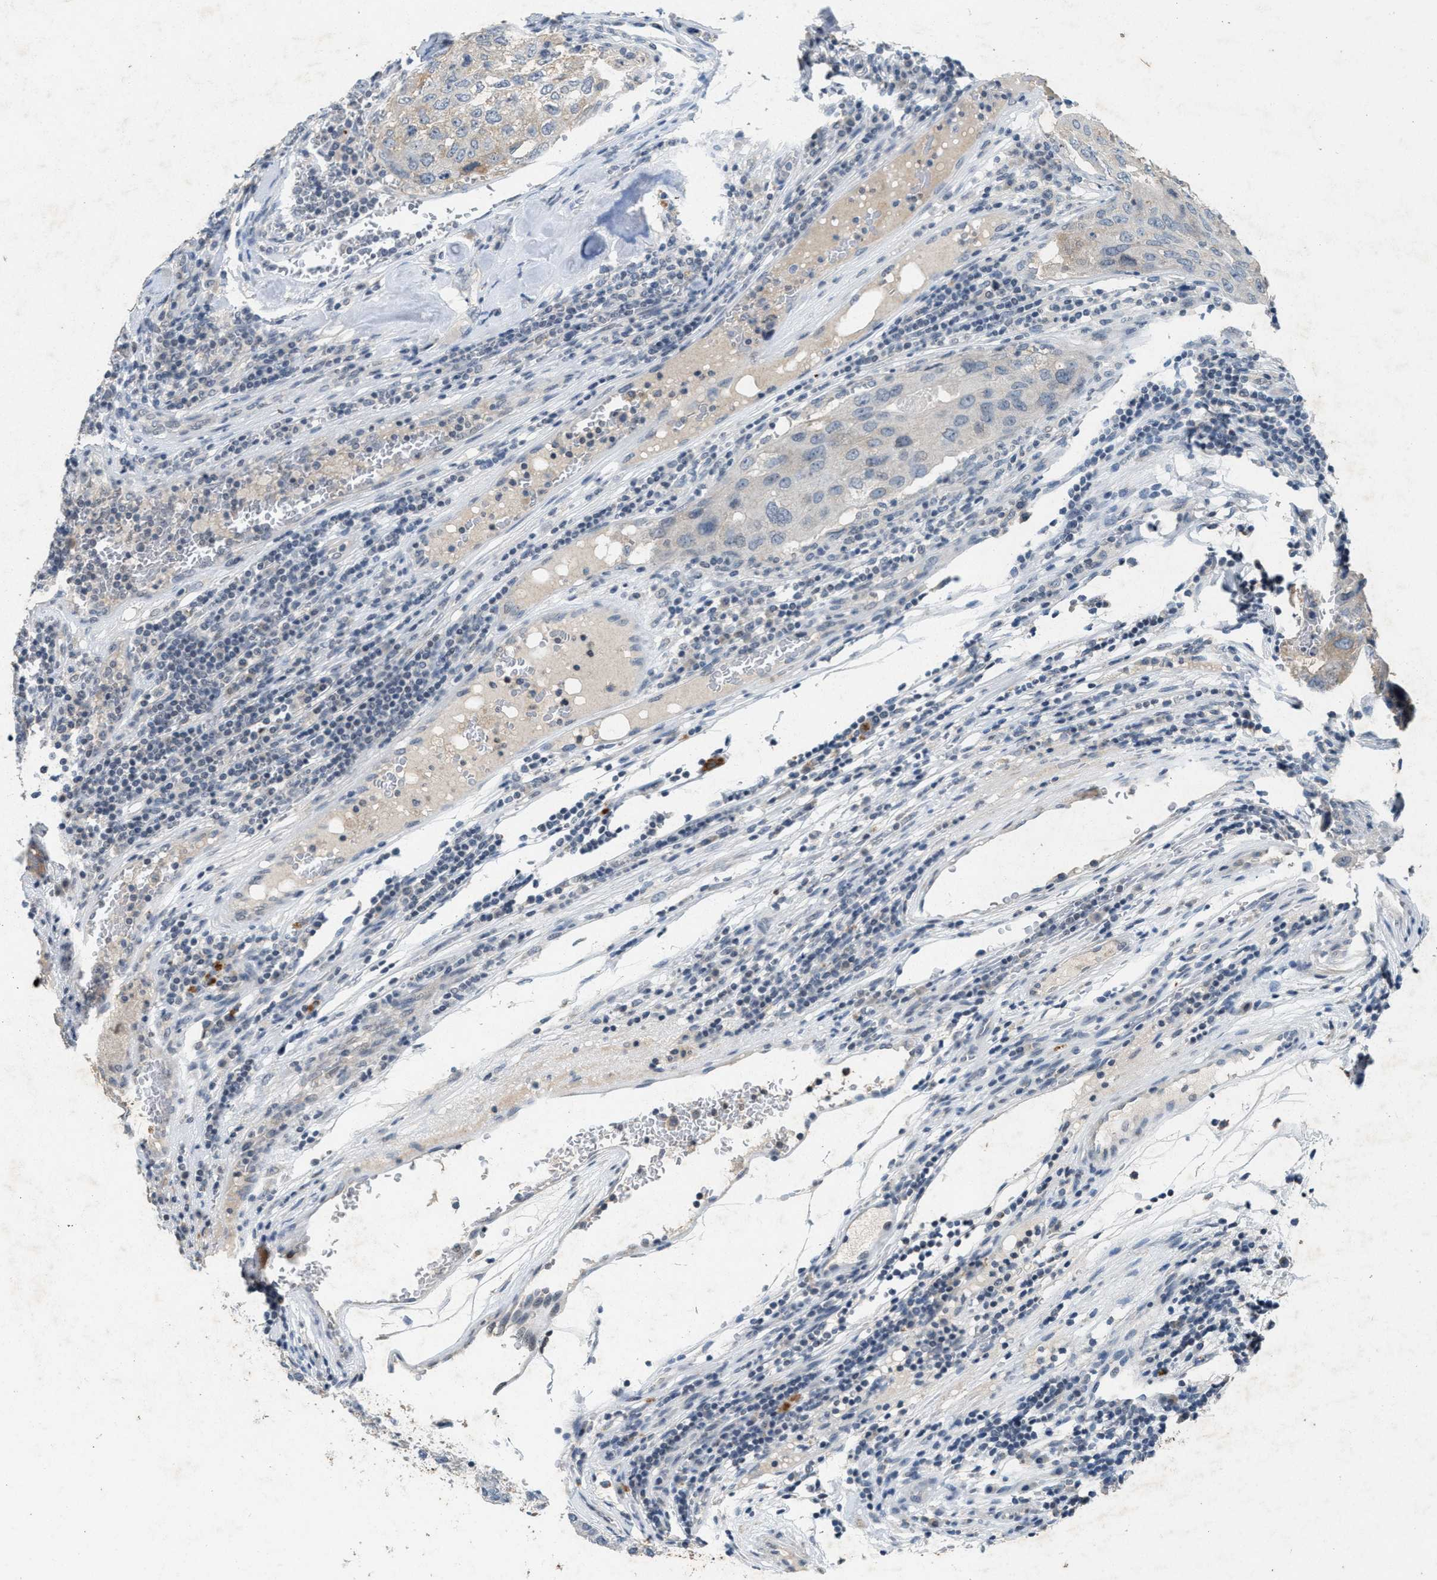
{"staining": {"intensity": "negative", "quantity": "none", "location": "none"}, "tissue": "urothelial cancer", "cell_type": "Tumor cells", "image_type": "cancer", "snomed": [{"axis": "morphology", "description": "Urothelial carcinoma, High grade"}, {"axis": "topography", "description": "Lymph node"}, {"axis": "topography", "description": "Urinary bladder"}], "caption": "The IHC photomicrograph has no significant expression in tumor cells of urothelial carcinoma (high-grade) tissue. (DAB (3,3'-diaminobenzidine) immunohistochemistry (IHC), high magnification).", "gene": "SLC5A5", "patient": {"sex": "male", "age": 51}}